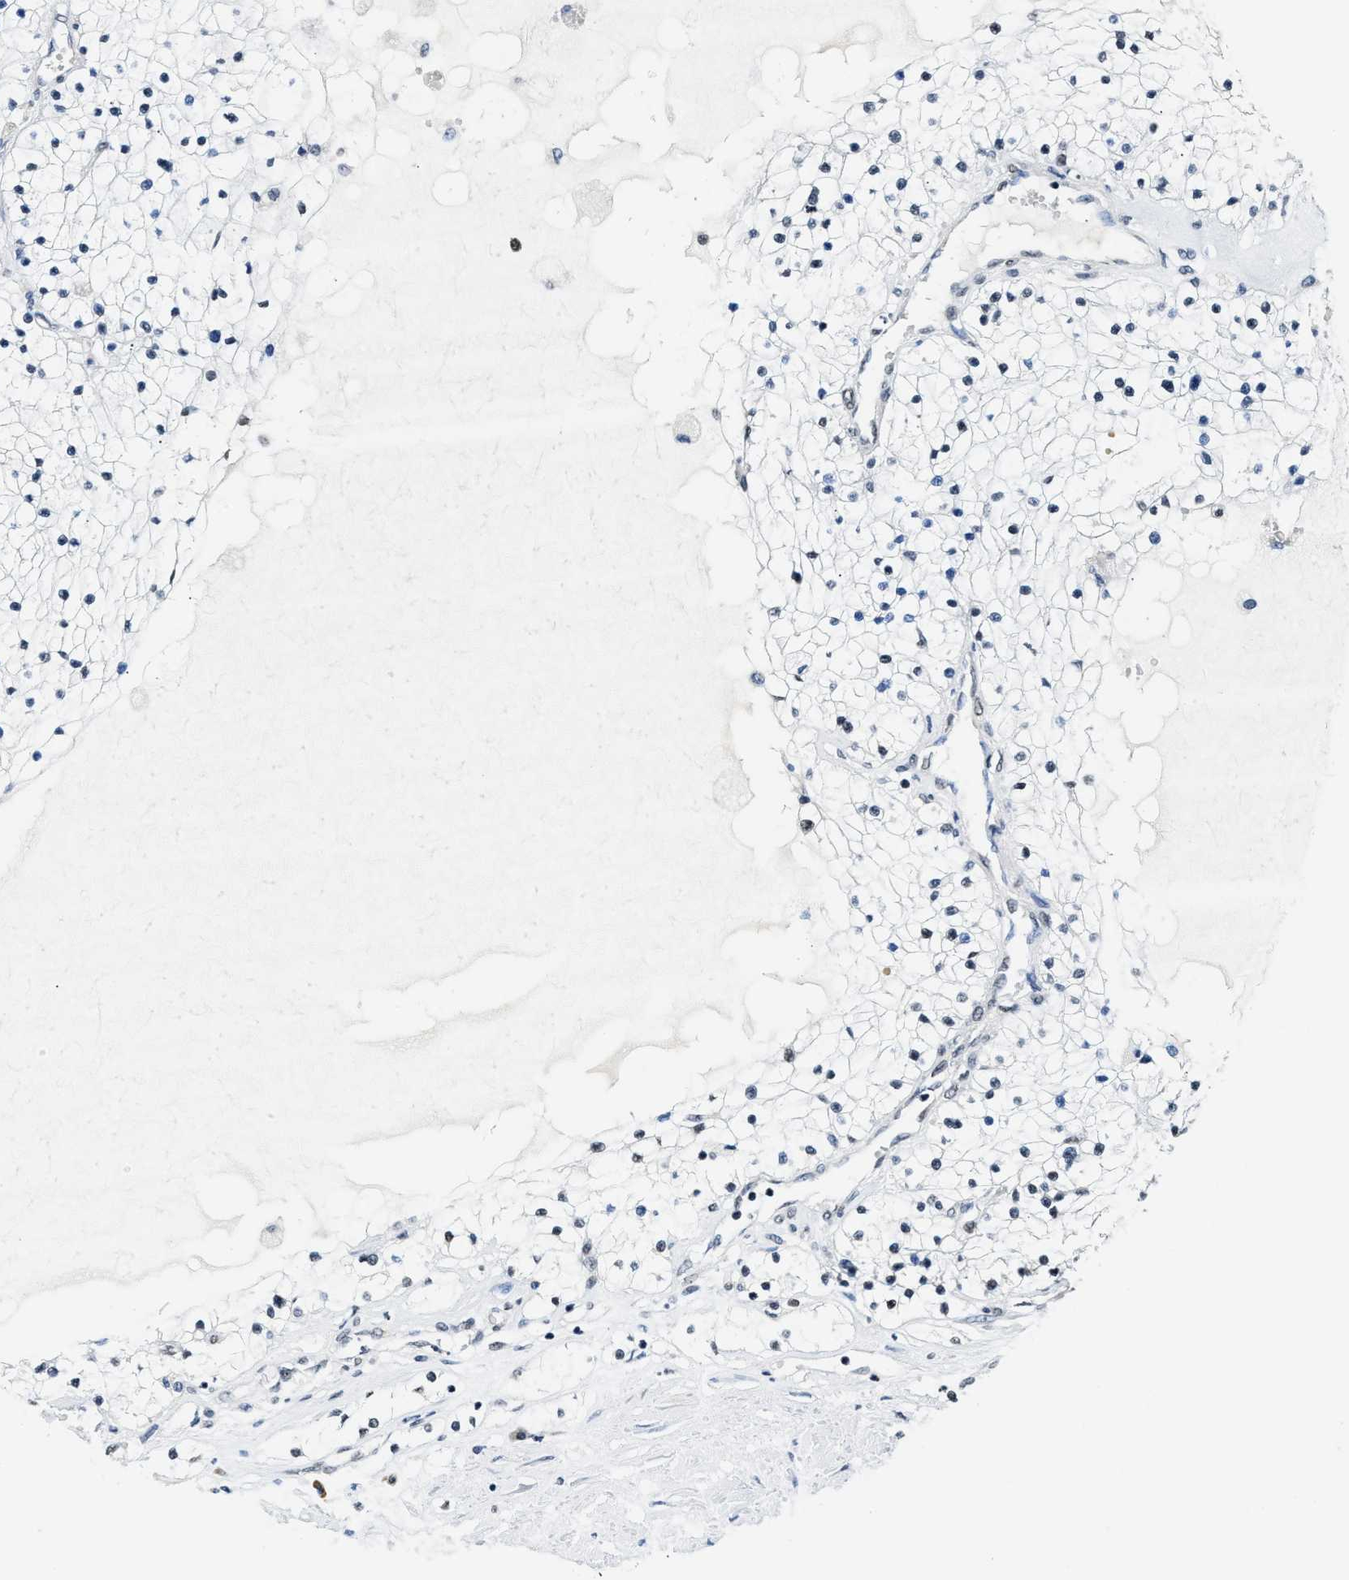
{"staining": {"intensity": "negative", "quantity": "none", "location": "none"}, "tissue": "renal cancer", "cell_type": "Tumor cells", "image_type": "cancer", "snomed": [{"axis": "morphology", "description": "Adenocarcinoma, NOS"}, {"axis": "topography", "description": "Kidney"}], "caption": "The photomicrograph displays no staining of tumor cells in renal cancer (adenocarcinoma). (IHC, brightfield microscopy, high magnification).", "gene": "CCNDBP1", "patient": {"sex": "male", "age": 68}}